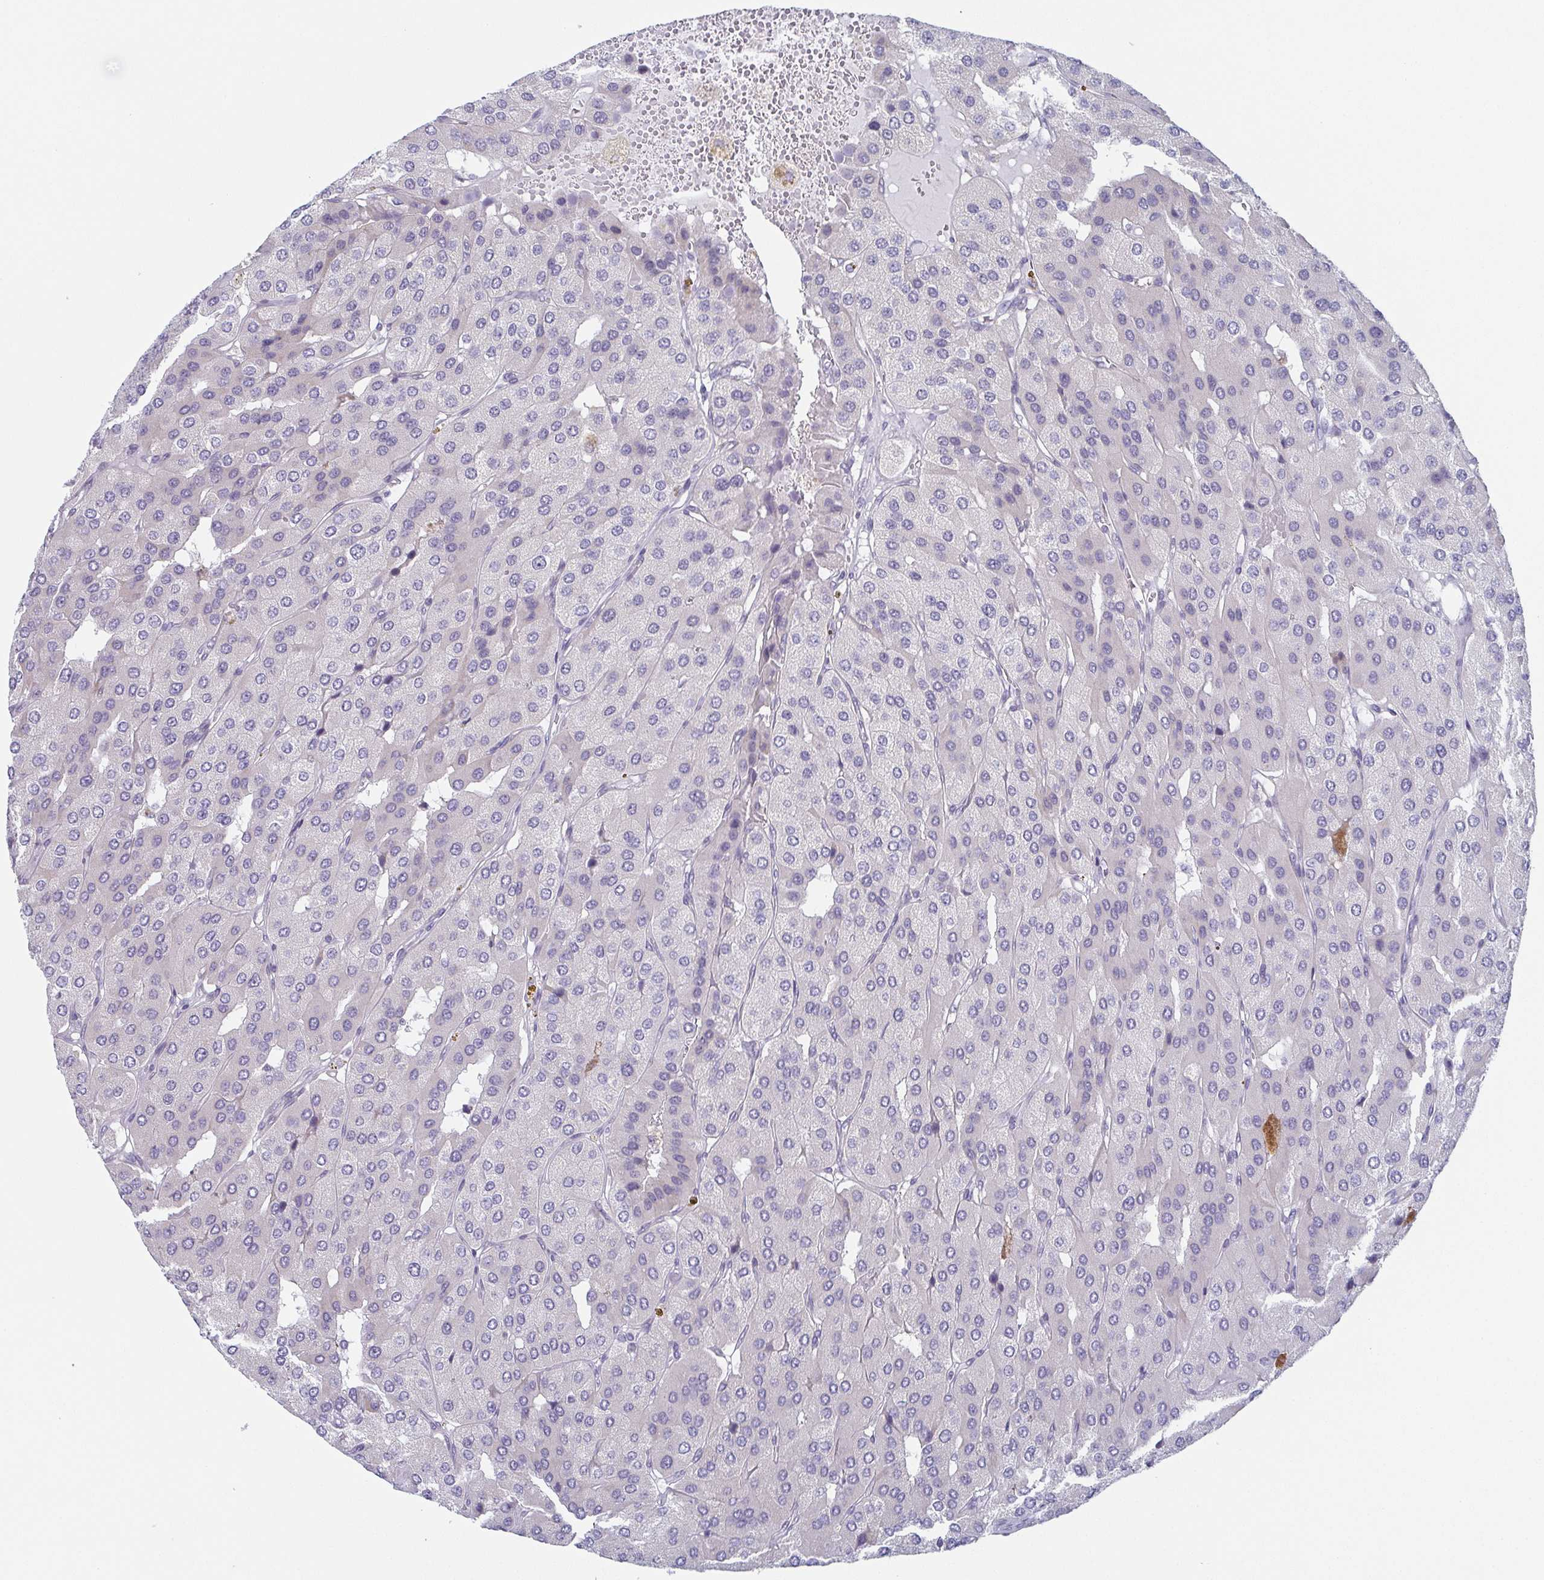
{"staining": {"intensity": "negative", "quantity": "none", "location": "none"}, "tissue": "parathyroid gland", "cell_type": "Glandular cells", "image_type": "normal", "snomed": [{"axis": "morphology", "description": "Normal tissue, NOS"}, {"axis": "morphology", "description": "Adenoma, NOS"}, {"axis": "topography", "description": "Parathyroid gland"}], "caption": "A high-resolution image shows immunohistochemistry (IHC) staining of benign parathyroid gland, which reveals no significant staining in glandular cells.", "gene": "EXOSC7", "patient": {"sex": "female", "age": 86}}